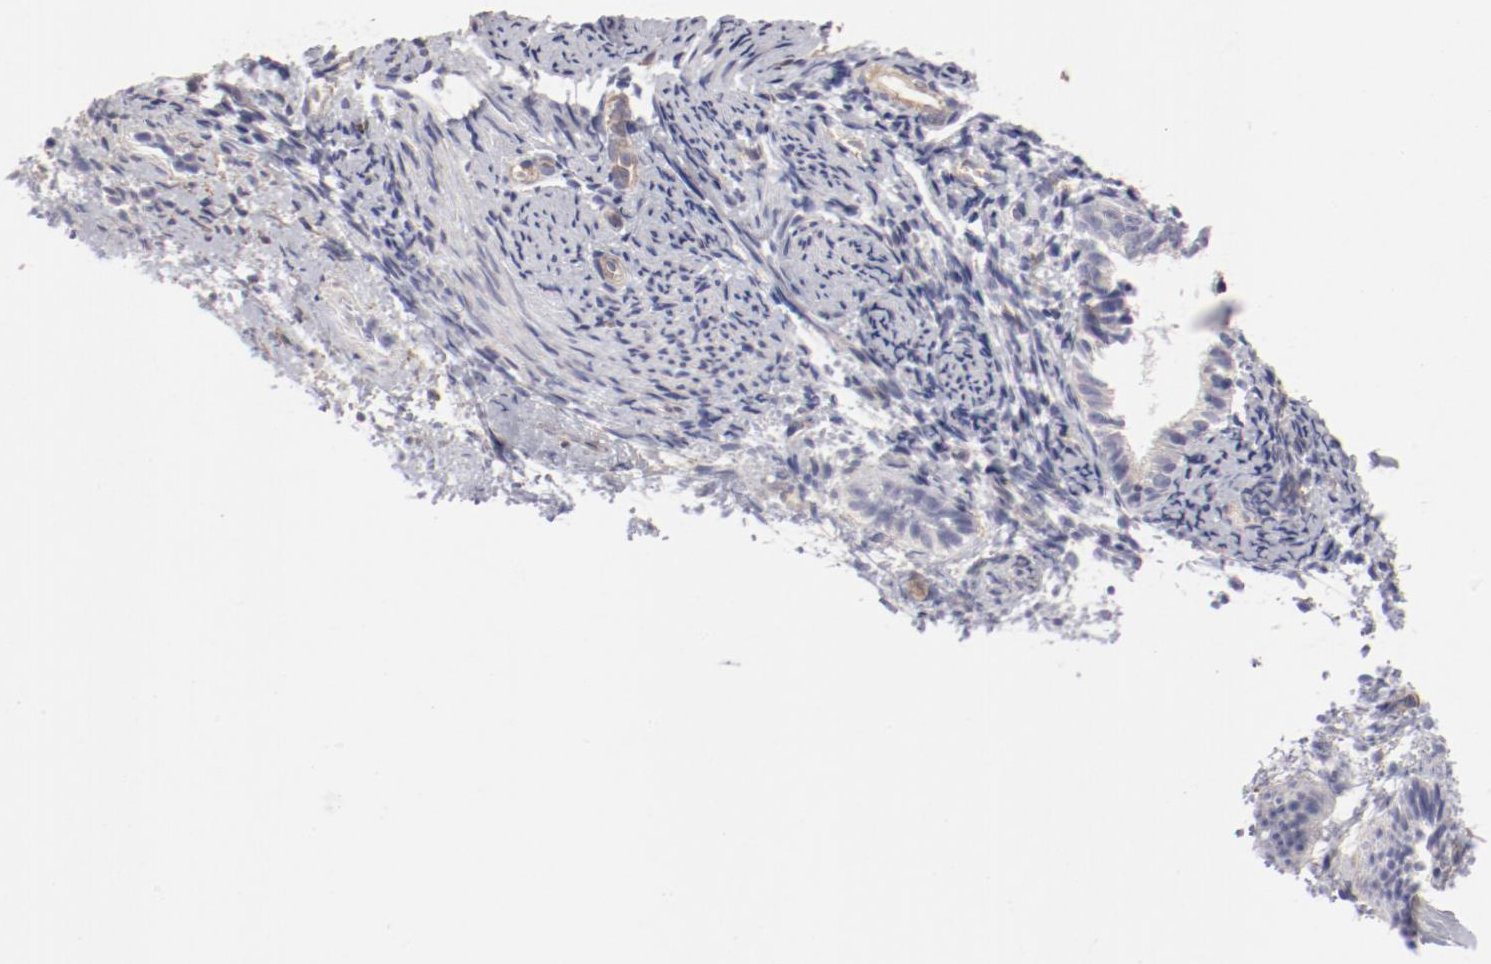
{"staining": {"intensity": "negative", "quantity": "none", "location": "none"}, "tissue": "endometrium", "cell_type": "Cells in endometrial stroma", "image_type": "normal", "snomed": [{"axis": "morphology", "description": "Normal tissue, NOS"}, {"axis": "topography", "description": "Smooth muscle"}, {"axis": "topography", "description": "Endometrium"}], "caption": "Protein analysis of normal endometrium demonstrates no significant expression in cells in endometrial stroma.", "gene": "LAX1", "patient": {"sex": "female", "age": 57}}